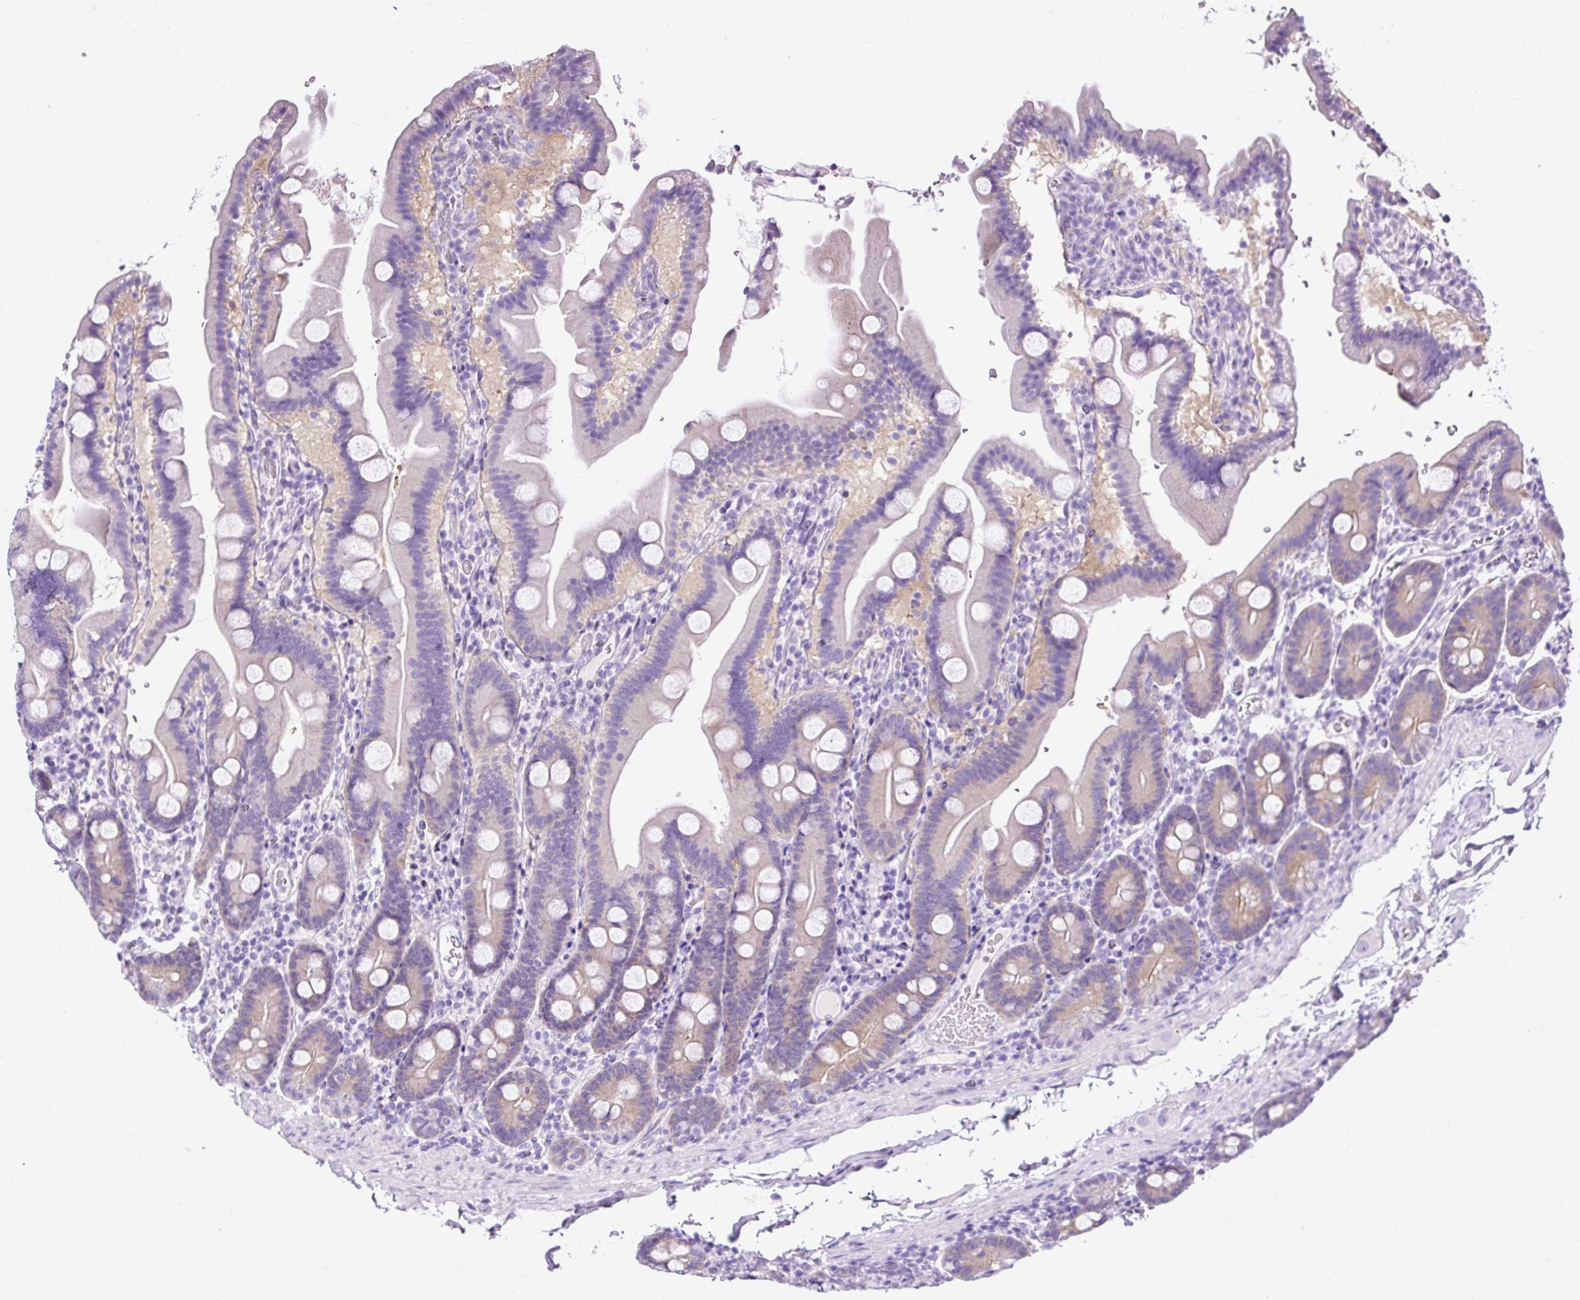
{"staining": {"intensity": "weak", "quantity": "<25%", "location": "cytoplasmic/membranous"}, "tissue": "duodenum", "cell_type": "Glandular cells", "image_type": "normal", "snomed": [{"axis": "morphology", "description": "Normal tissue, NOS"}, {"axis": "topography", "description": "Duodenum"}], "caption": "Normal duodenum was stained to show a protein in brown. There is no significant expression in glandular cells. (Stains: DAB immunohistochemistry (IHC) with hematoxylin counter stain, Microscopy: brightfield microscopy at high magnification).", "gene": "STOX2", "patient": {"sex": "male", "age": 55}}